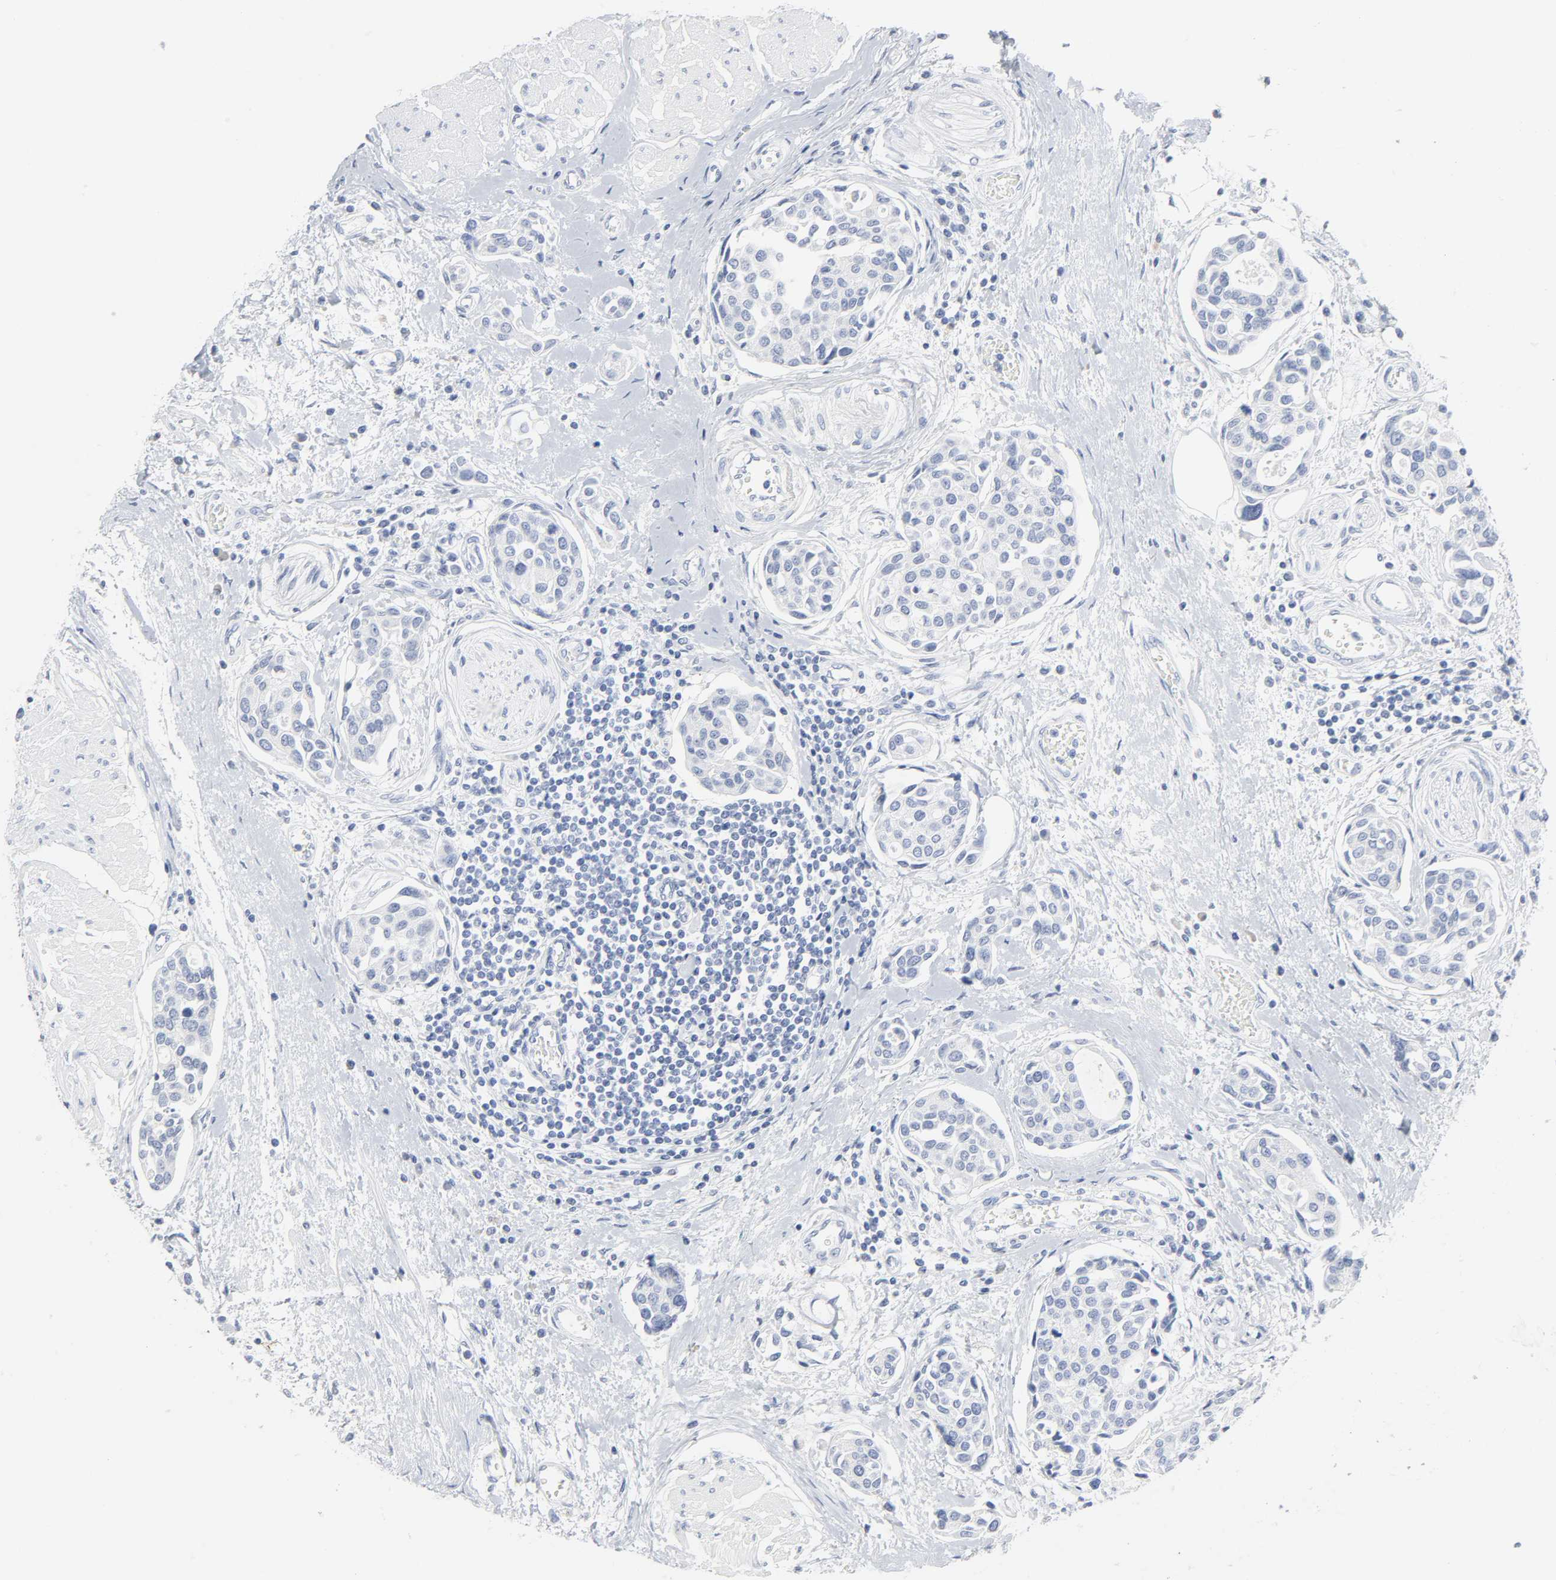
{"staining": {"intensity": "negative", "quantity": "none", "location": "none"}, "tissue": "urothelial cancer", "cell_type": "Tumor cells", "image_type": "cancer", "snomed": [{"axis": "morphology", "description": "Urothelial carcinoma, High grade"}, {"axis": "topography", "description": "Urinary bladder"}], "caption": "A micrograph of human urothelial cancer is negative for staining in tumor cells.", "gene": "ACP3", "patient": {"sex": "male", "age": 78}}